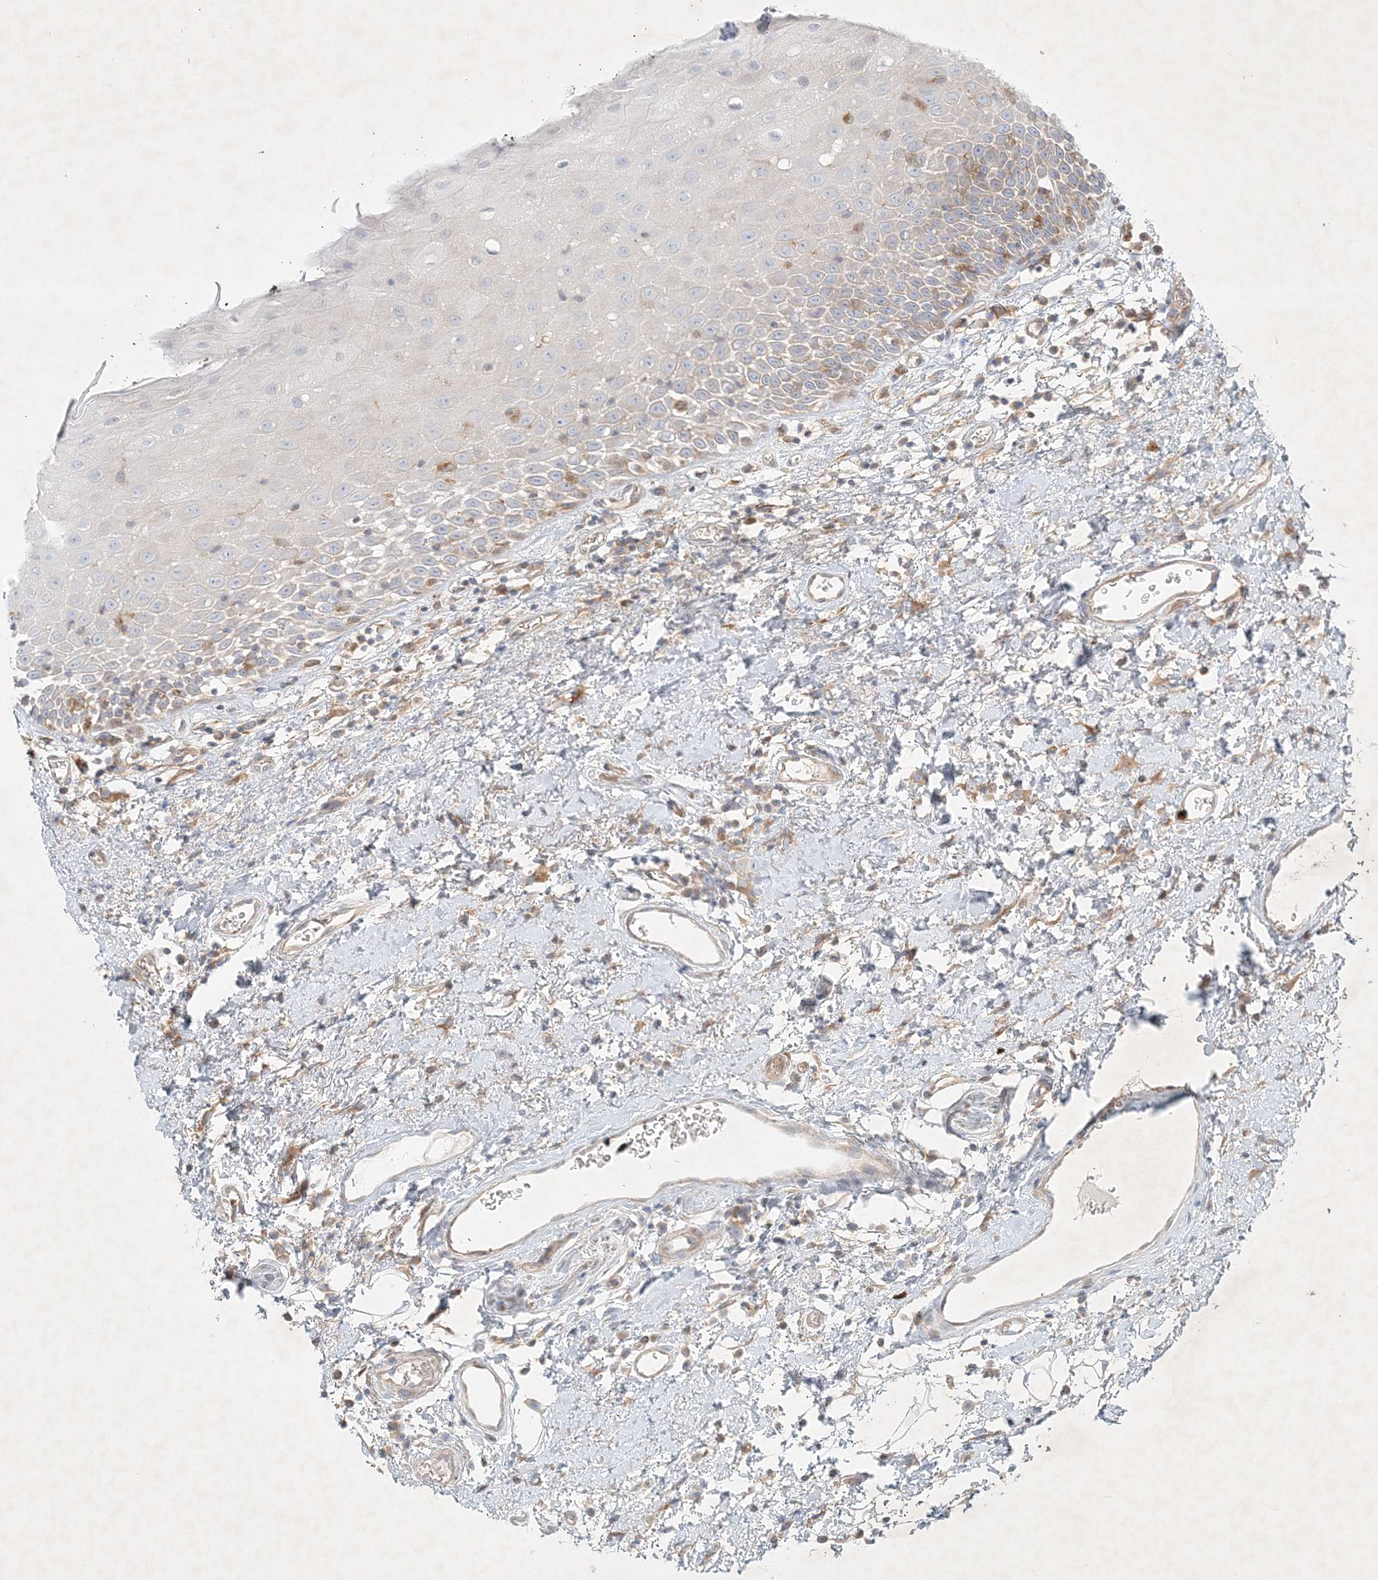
{"staining": {"intensity": "negative", "quantity": "none", "location": "none"}, "tissue": "oral mucosa", "cell_type": "Squamous epithelial cells", "image_type": "normal", "snomed": [{"axis": "morphology", "description": "Normal tissue, NOS"}, {"axis": "topography", "description": "Oral tissue"}], "caption": "The IHC histopathology image has no significant expression in squamous epithelial cells of oral mucosa.", "gene": "STK11IP", "patient": {"sex": "male", "age": 74}}